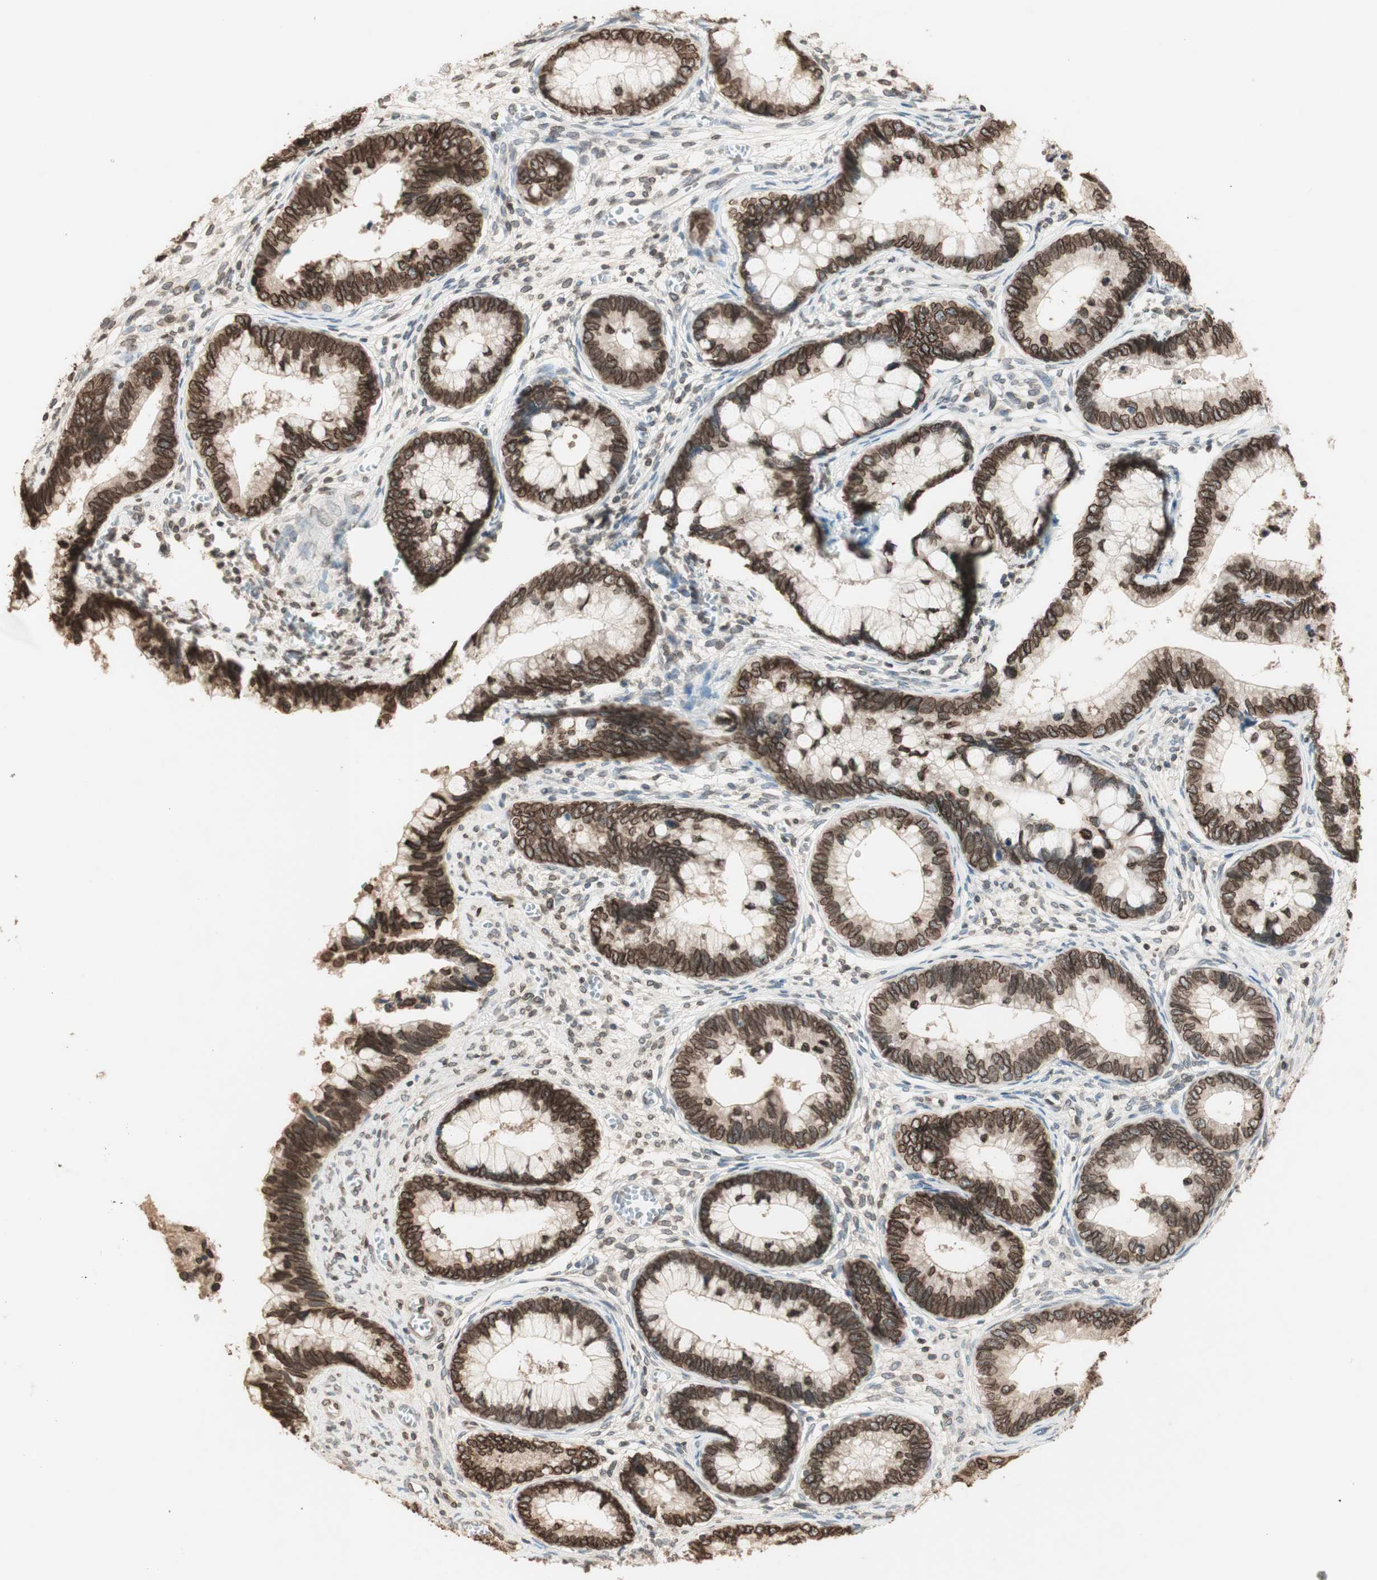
{"staining": {"intensity": "moderate", "quantity": ">75%", "location": "cytoplasmic/membranous,nuclear"}, "tissue": "cervical cancer", "cell_type": "Tumor cells", "image_type": "cancer", "snomed": [{"axis": "morphology", "description": "Adenocarcinoma, NOS"}, {"axis": "topography", "description": "Cervix"}], "caption": "Immunohistochemical staining of cervical cancer demonstrates medium levels of moderate cytoplasmic/membranous and nuclear protein staining in about >75% of tumor cells.", "gene": "TMPO", "patient": {"sex": "female", "age": 44}}